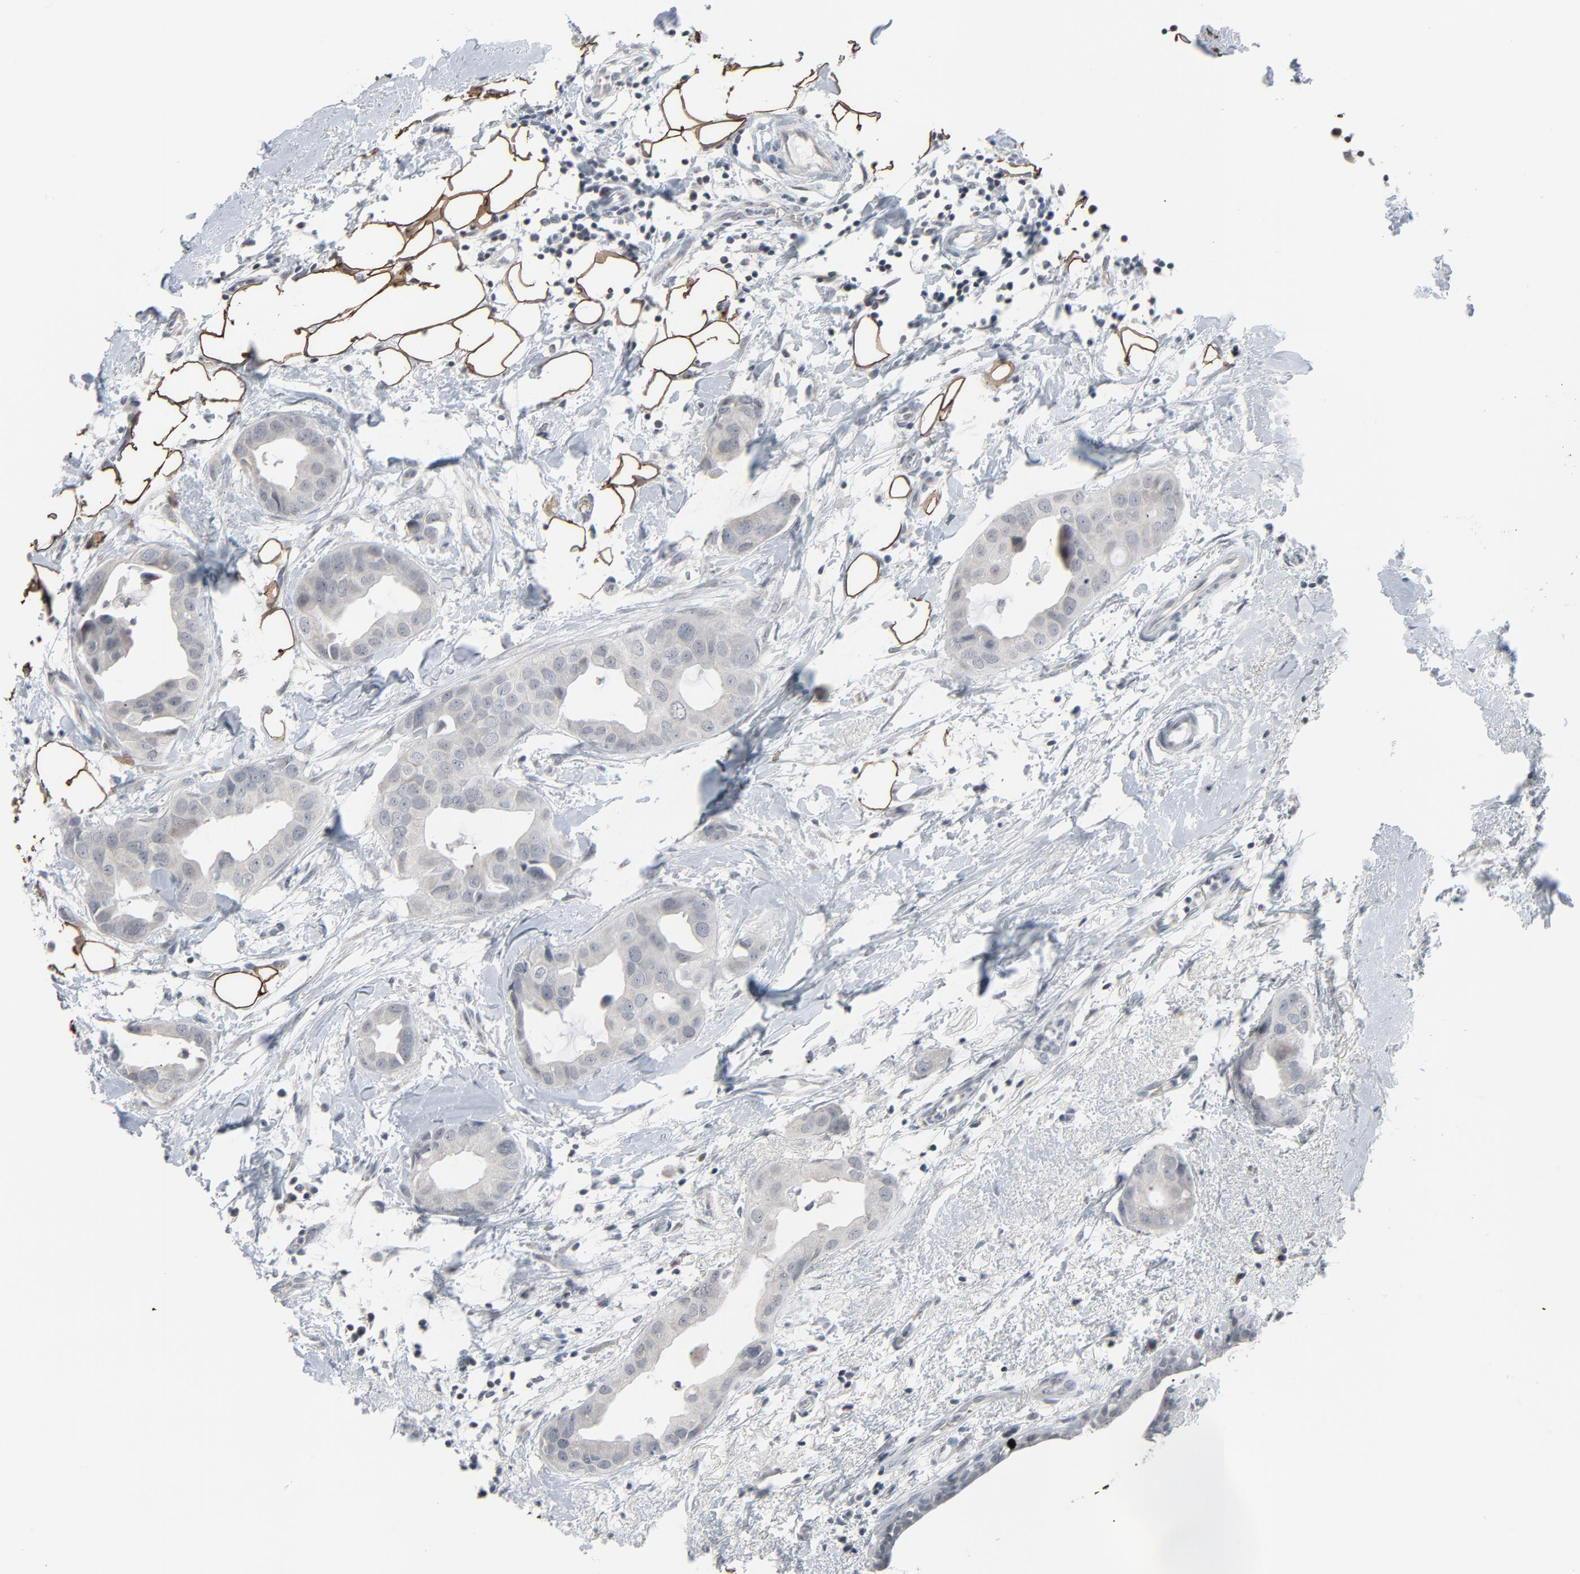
{"staining": {"intensity": "negative", "quantity": "none", "location": "none"}, "tissue": "breast cancer", "cell_type": "Tumor cells", "image_type": "cancer", "snomed": [{"axis": "morphology", "description": "Duct carcinoma"}, {"axis": "topography", "description": "Breast"}], "caption": "Photomicrograph shows no significant protein expression in tumor cells of breast intraductal carcinoma.", "gene": "SAGE1", "patient": {"sex": "female", "age": 40}}